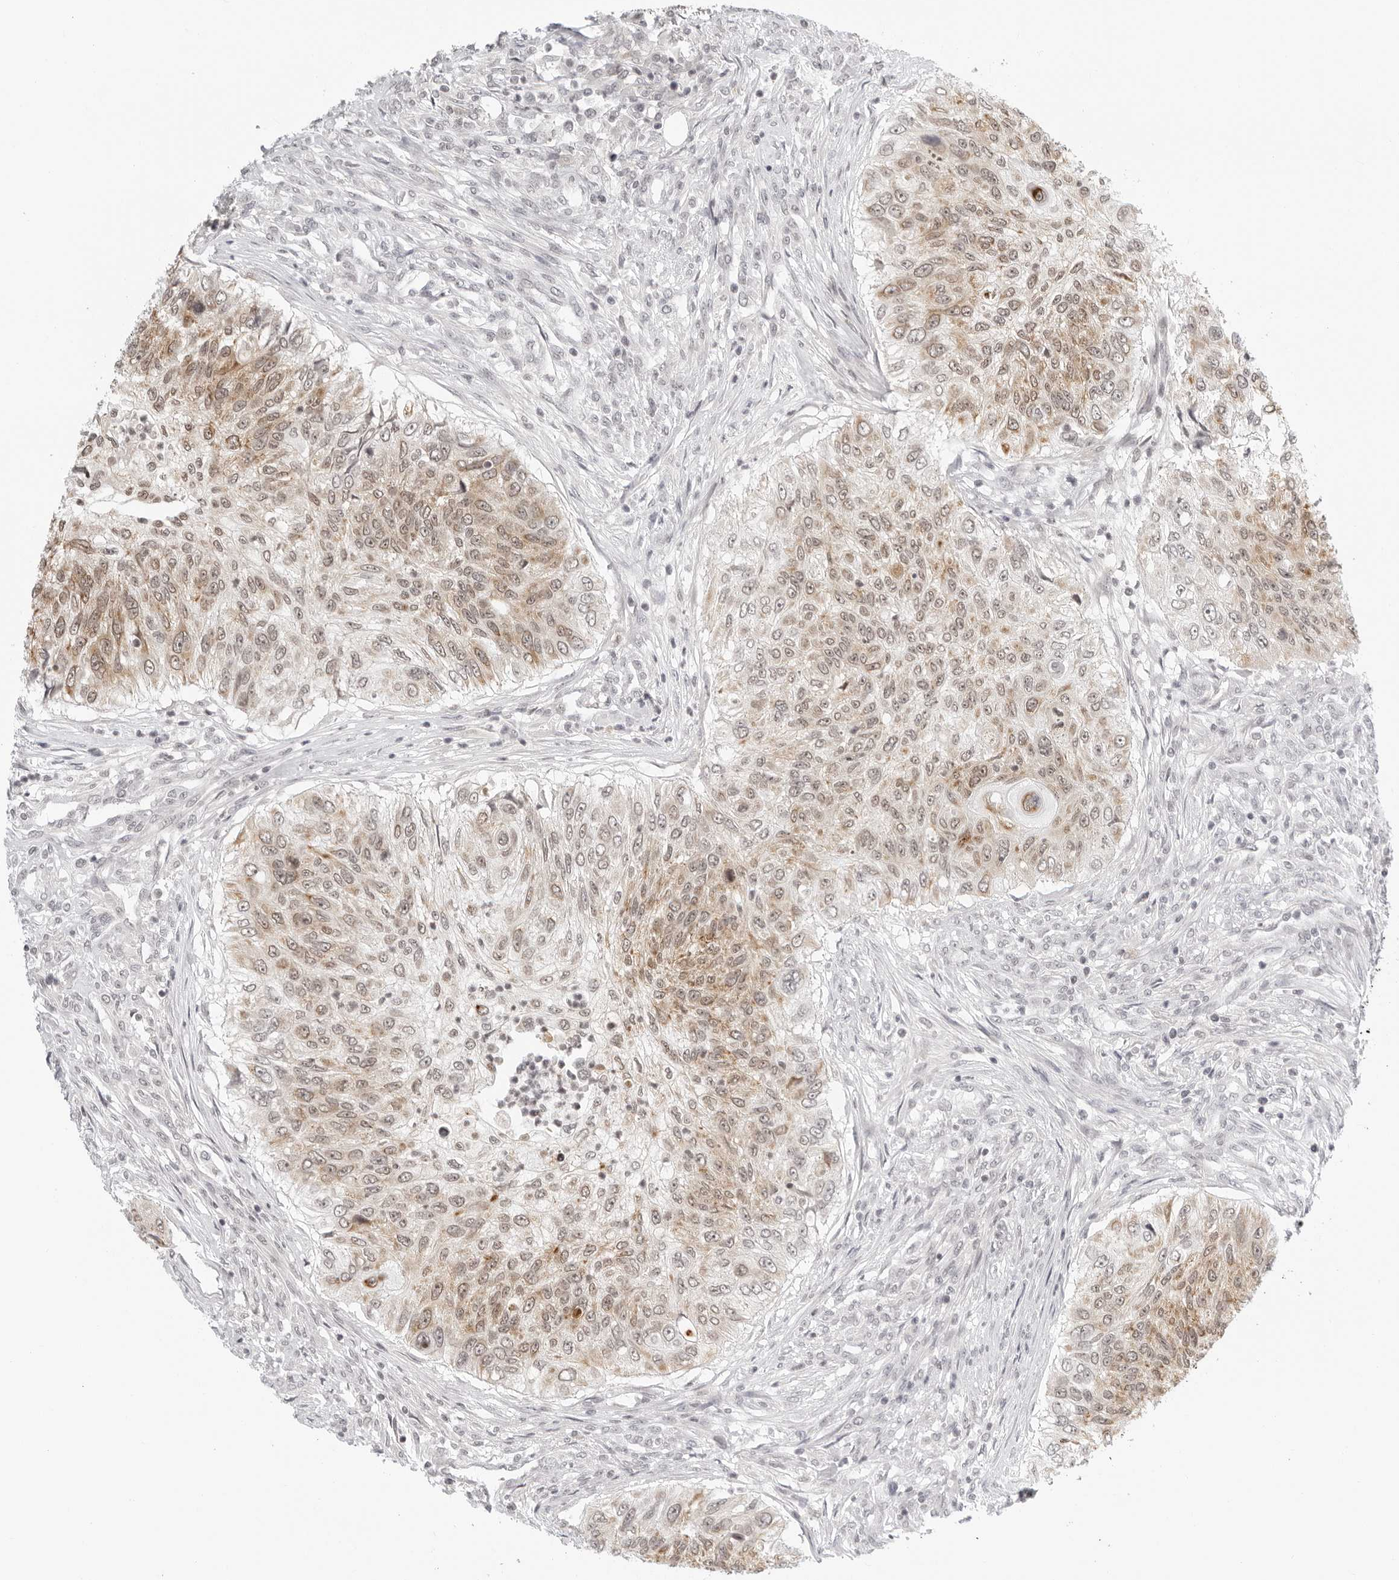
{"staining": {"intensity": "weak", "quantity": ">75%", "location": "cytoplasmic/membranous,nuclear"}, "tissue": "urothelial cancer", "cell_type": "Tumor cells", "image_type": "cancer", "snomed": [{"axis": "morphology", "description": "Urothelial carcinoma, High grade"}, {"axis": "topography", "description": "Urinary bladder"}], "caption": "Urothelial cancer stained for a protein (brown) demonstrates weak cytoplasmic/membranous and nuclear positive staining in approximately >75% of tumor cells.", "gene": "MSH6", "patient": {"sex": "female", "age": 60}}